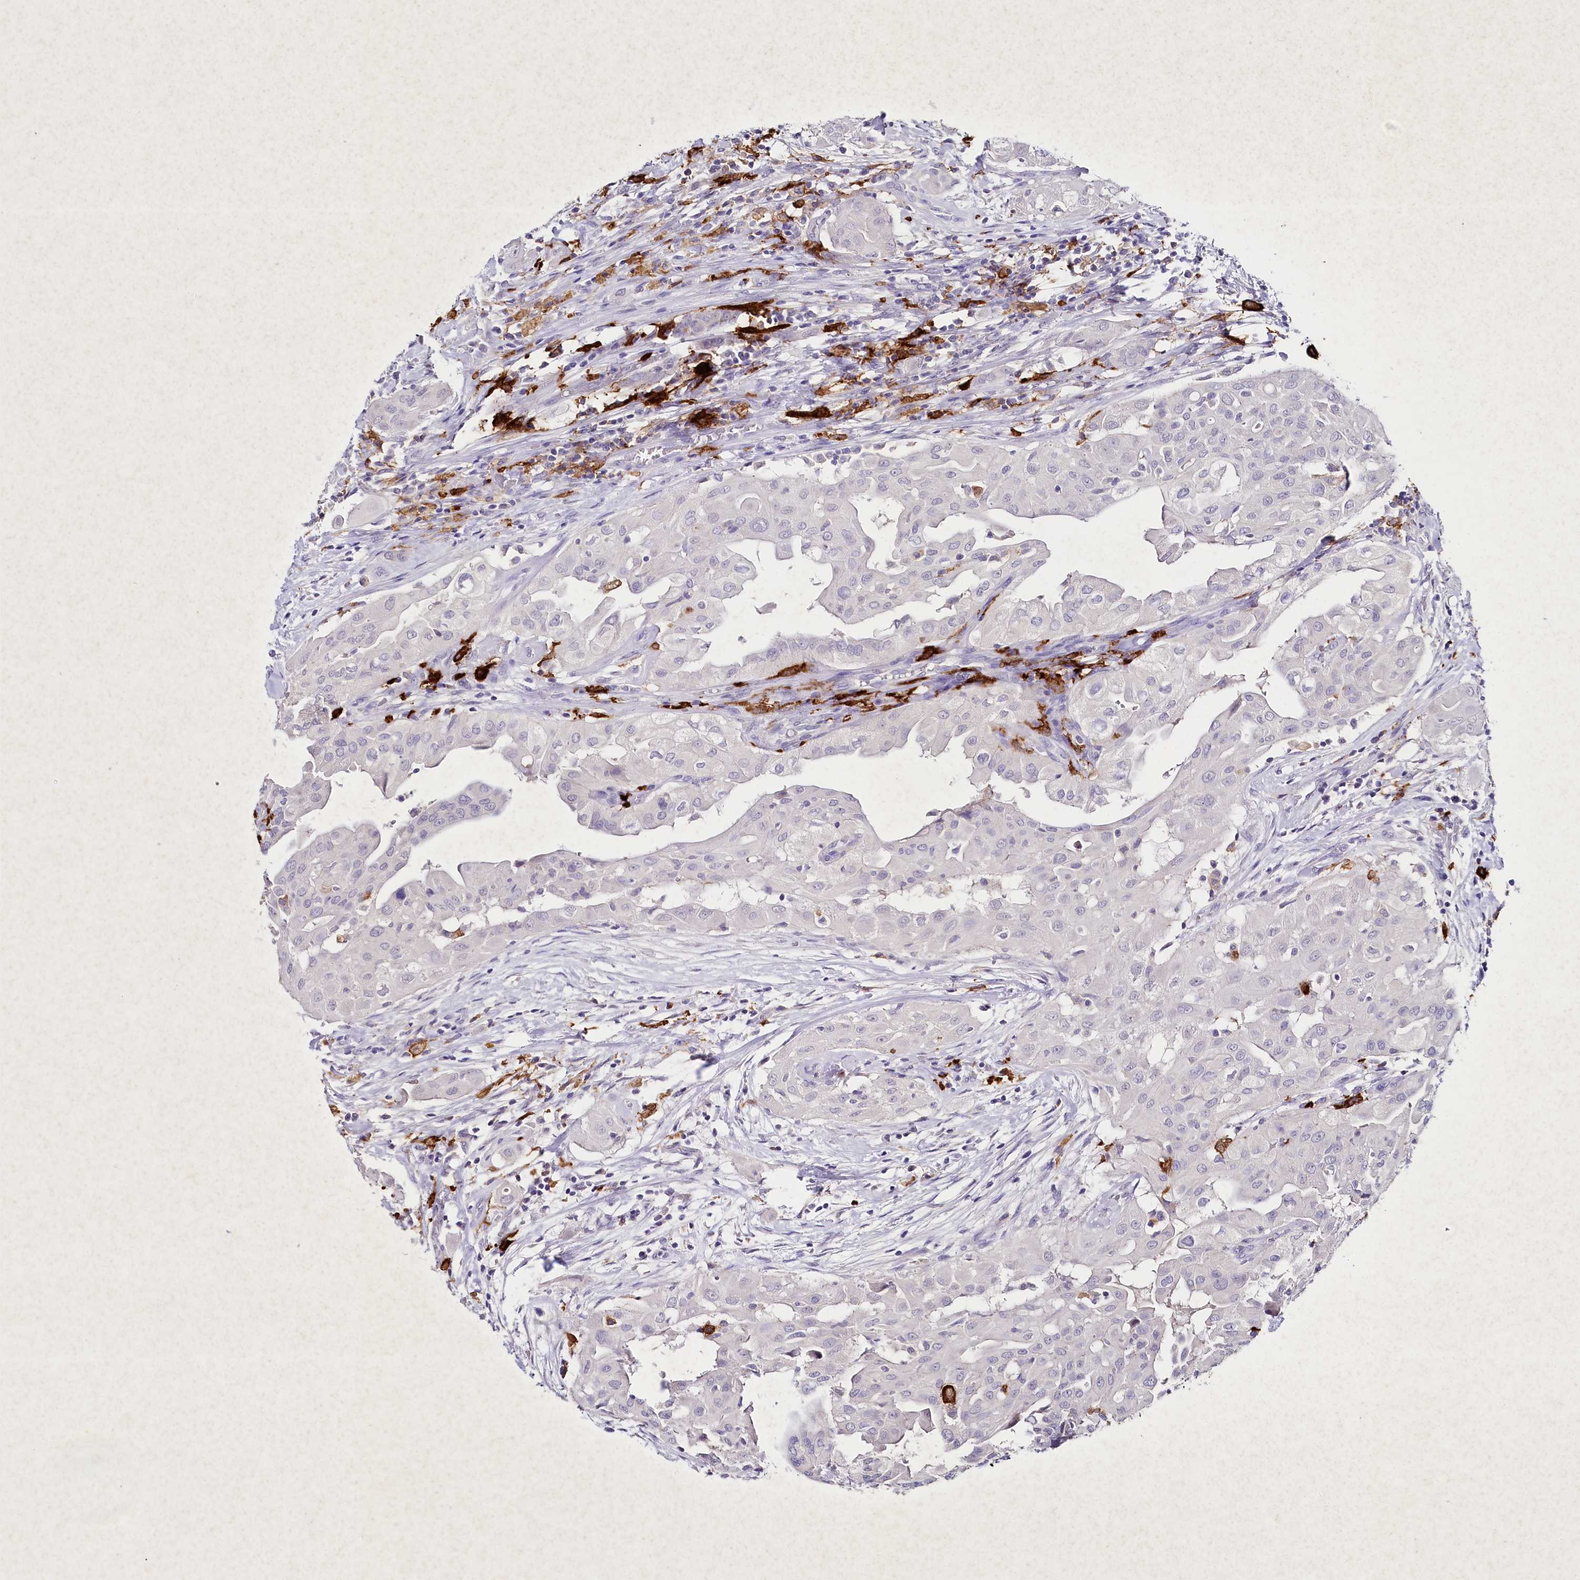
{"staining": {"intensity": "negative", "quantity": "none", "location": "none"}, "tissue": "thyroid cancer", "cell_type": "Tumor cells", "image_type": "cancer", "snomed": [{"axis": "morphology", "description": "Papillary adenocarcinoma, NOS"}, {"axis": "topography", "description": "Thyroid gland"}], "caption": "The histopathology image demonstrates no staining of tumor cells in thyroid papillary adenocarcinoma.", "gene": "CLEC4M", "patient": {"sex": "female", "age": 59}}